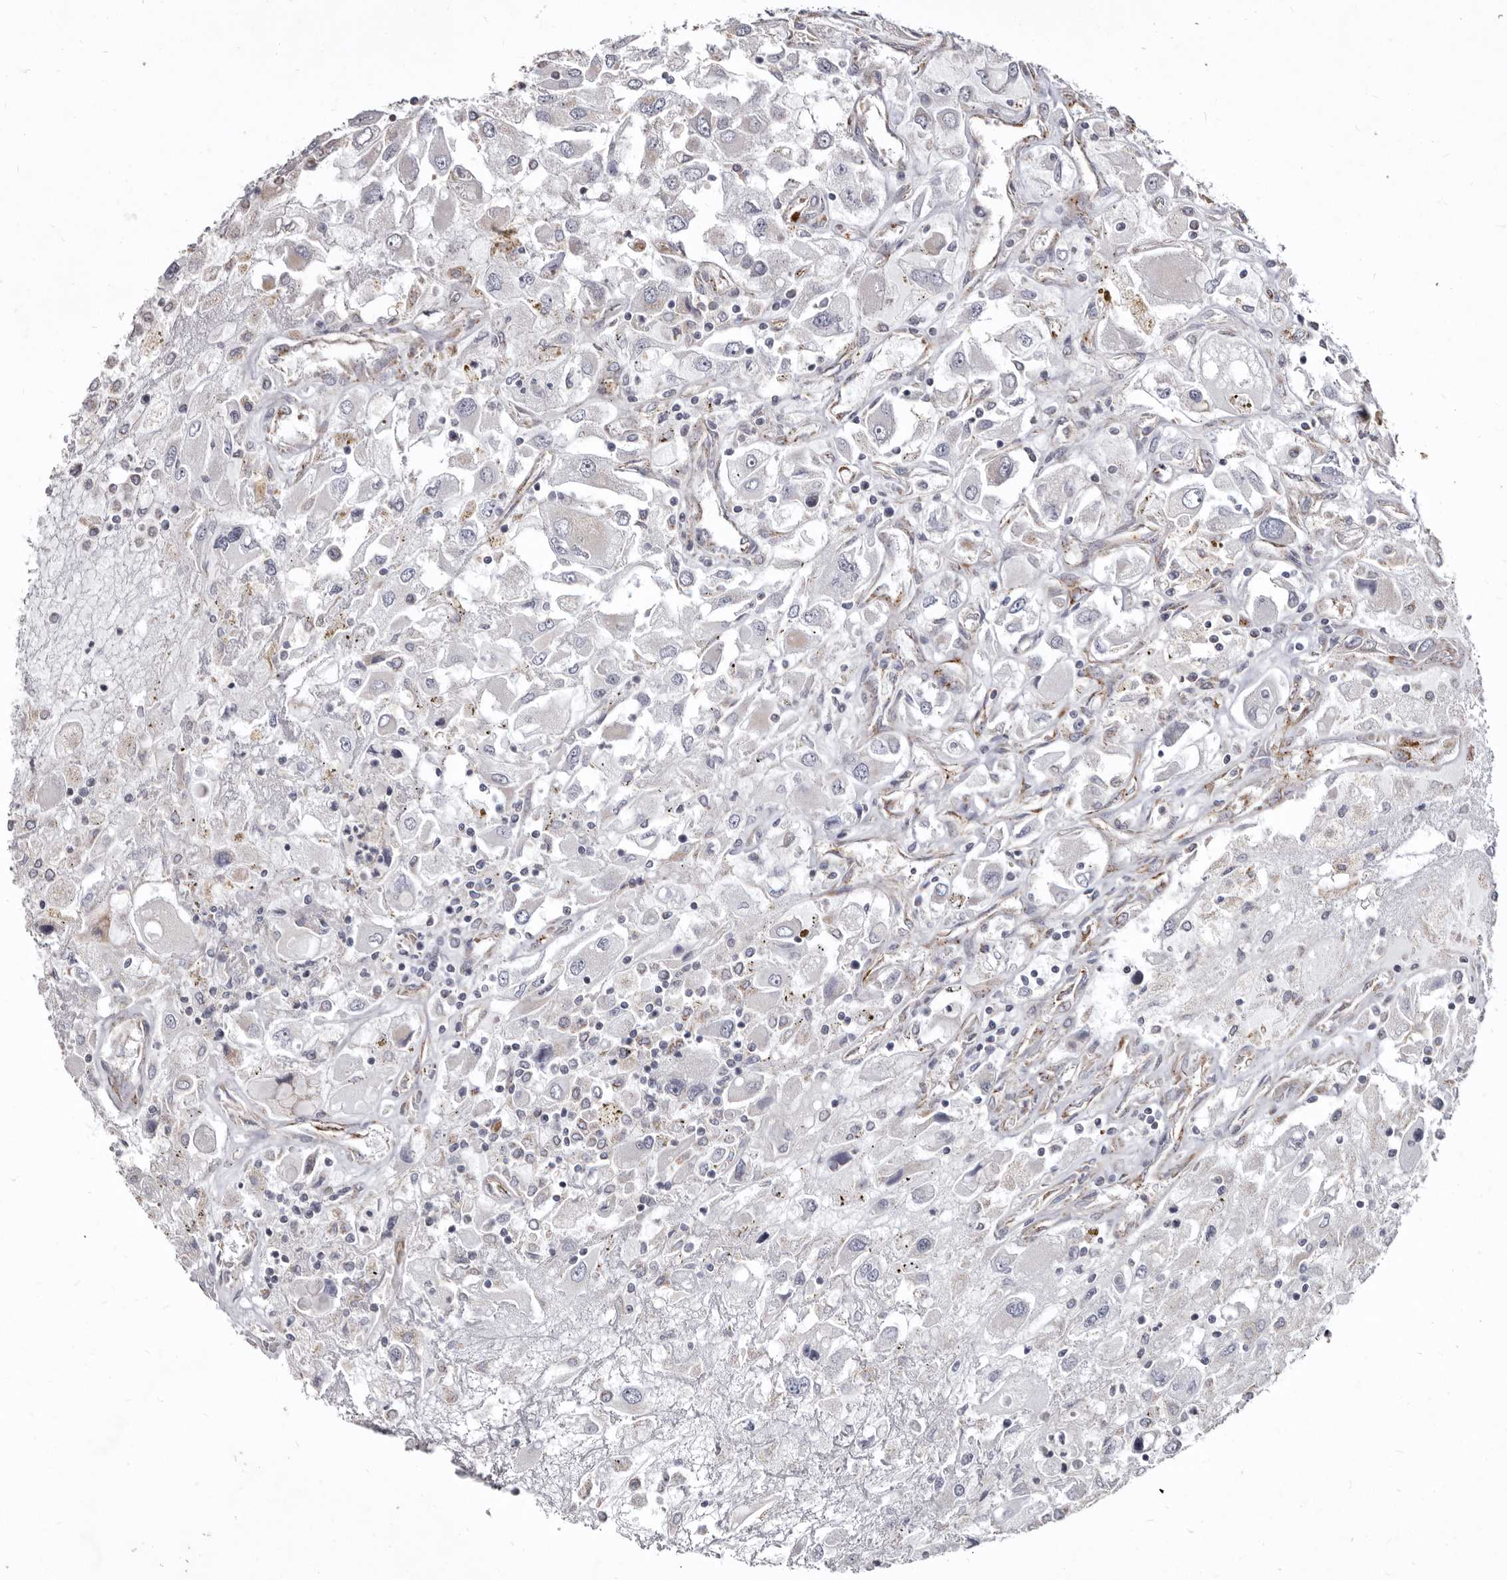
{"staining": {"intensity": "weak", "quantity": "<25%", "location": "cytoplasmic/membranous"}, "tissue": "renal cancer", "cell_type": "Tumor cells", "image_type": "cancer", "snomed": [{"axis": "morphology", "description": "Adenocarcinoma, NOS"}, {"axis": "topography", "description": "Kidney"}], "caption": "The histopathology image shows no significant positivity in tumor cells of renal cancer.", "gene": "FMO2", "patient": {"sex": "female", "age": 52}}